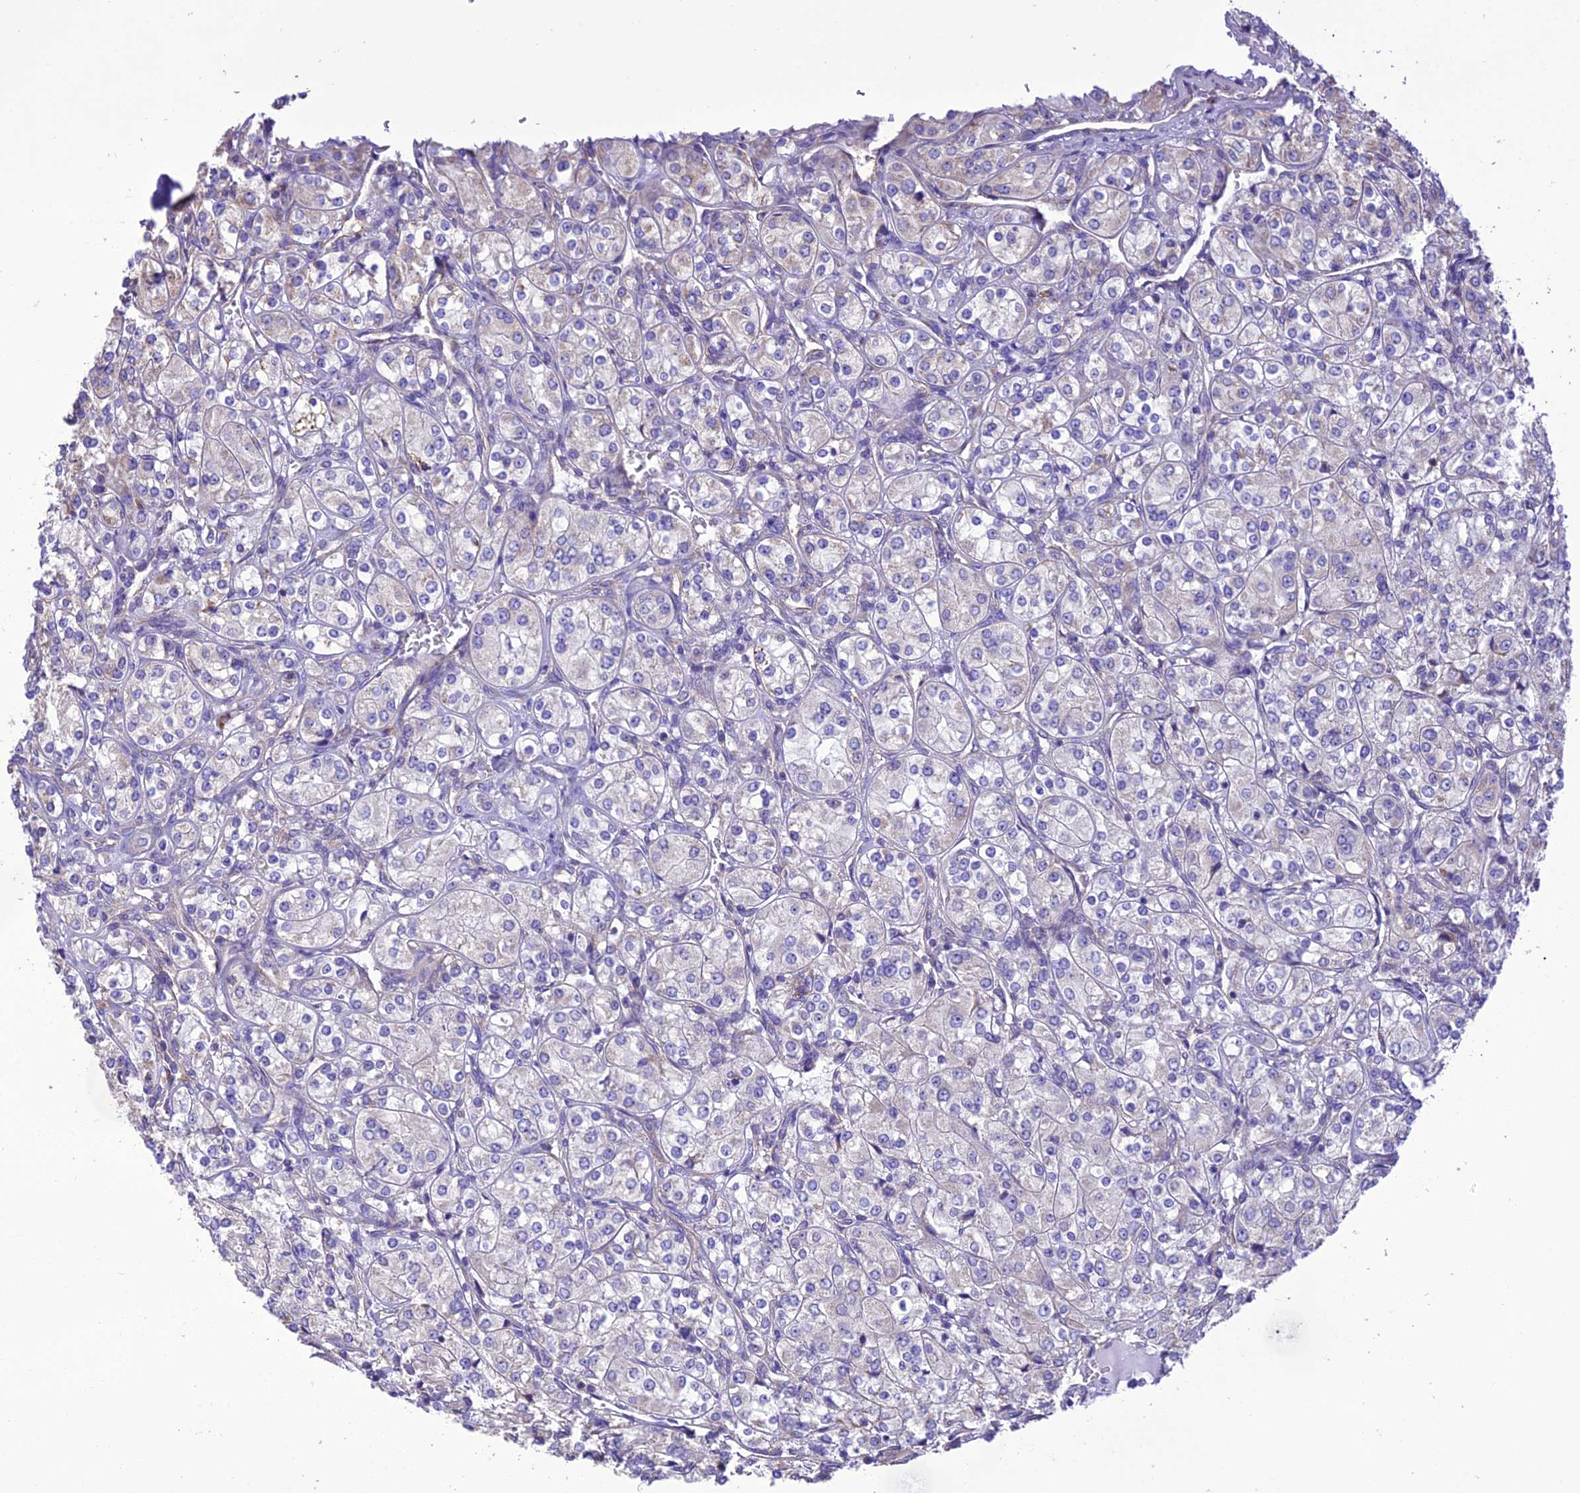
{"staining": {"intensity": "negative", "quantity": "none", "location": "none"}, "tissue": "renal cancer", "cell_type": "Tumor cells", "image_type": "cancer", "snomed": [{"axis": "morphology", "description": "Adenocarcinoma, NOS"}, {"axis": "topography", "description": "Kidney"}], "caption": "DAB immunohistochemical staining of renal adenocarcinoma exhibits no significant positivity in tumor cells. (DAB immunohistochemistry (IHC) visualized using brightfield microscopy, high magnification).", "gene": "MAP3K12", "patient": {"sex": "male", "age": 77}}